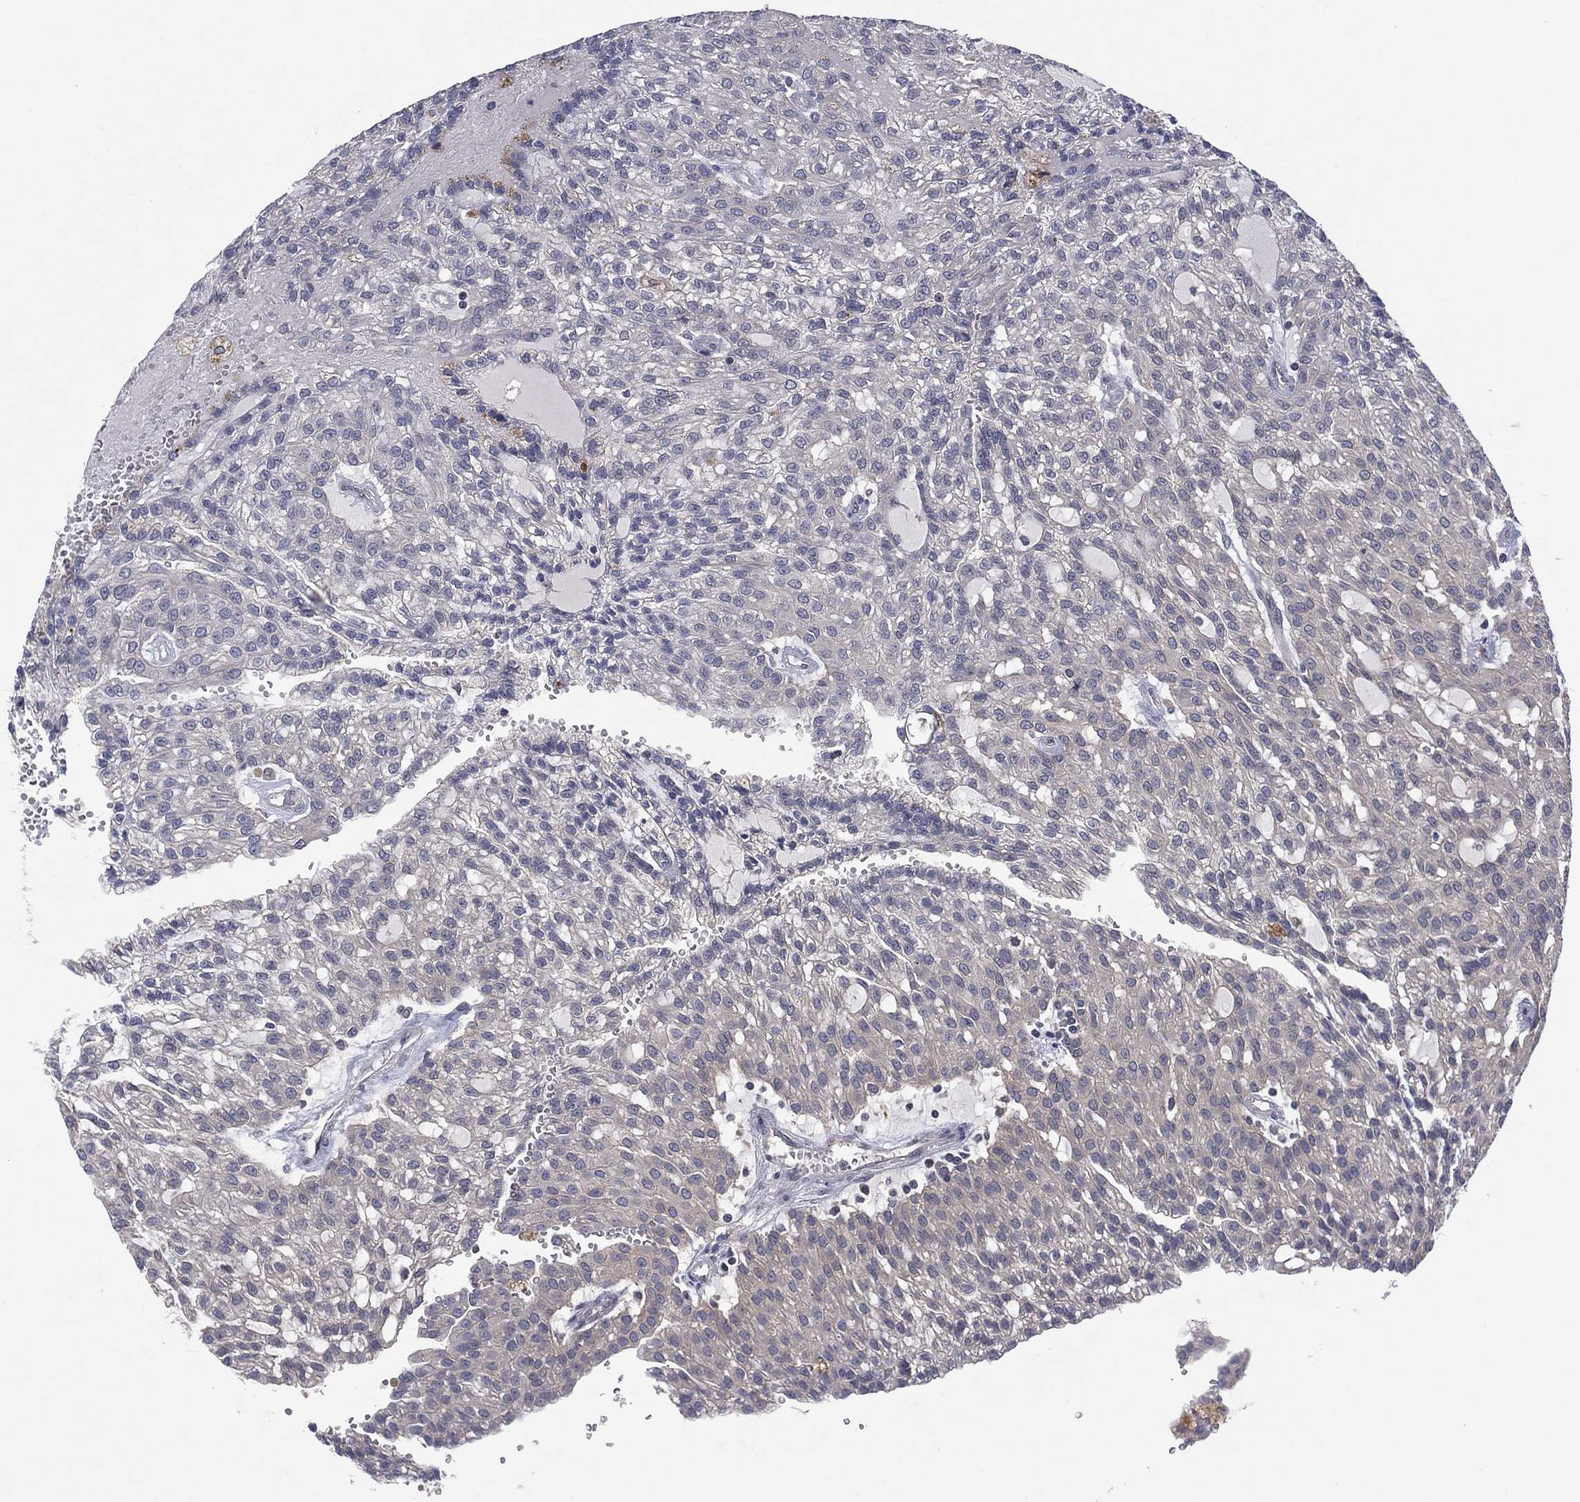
{"staining": {"intensity": "negative", "quantity": "none", "location": "none"}, "tissue": "renal cancer", "cell_type": "Tumor cells", "image_type": "cancer", "snomed": [{"axis": "morphology", "description": "Adenocarcinoma, NOS"}, {"axis": "topography", "description": "Kidney"}], "caption": "Immunohistochemistry (IHC) of adenocarcinoma (renal) displays no expression in tumor cells. The staining is performed using DAB brown chromogen with nuclei counter-stained in using hematoxylin.", "gene": "MPP7", "patient": {"sex": "male", "age": 63}}